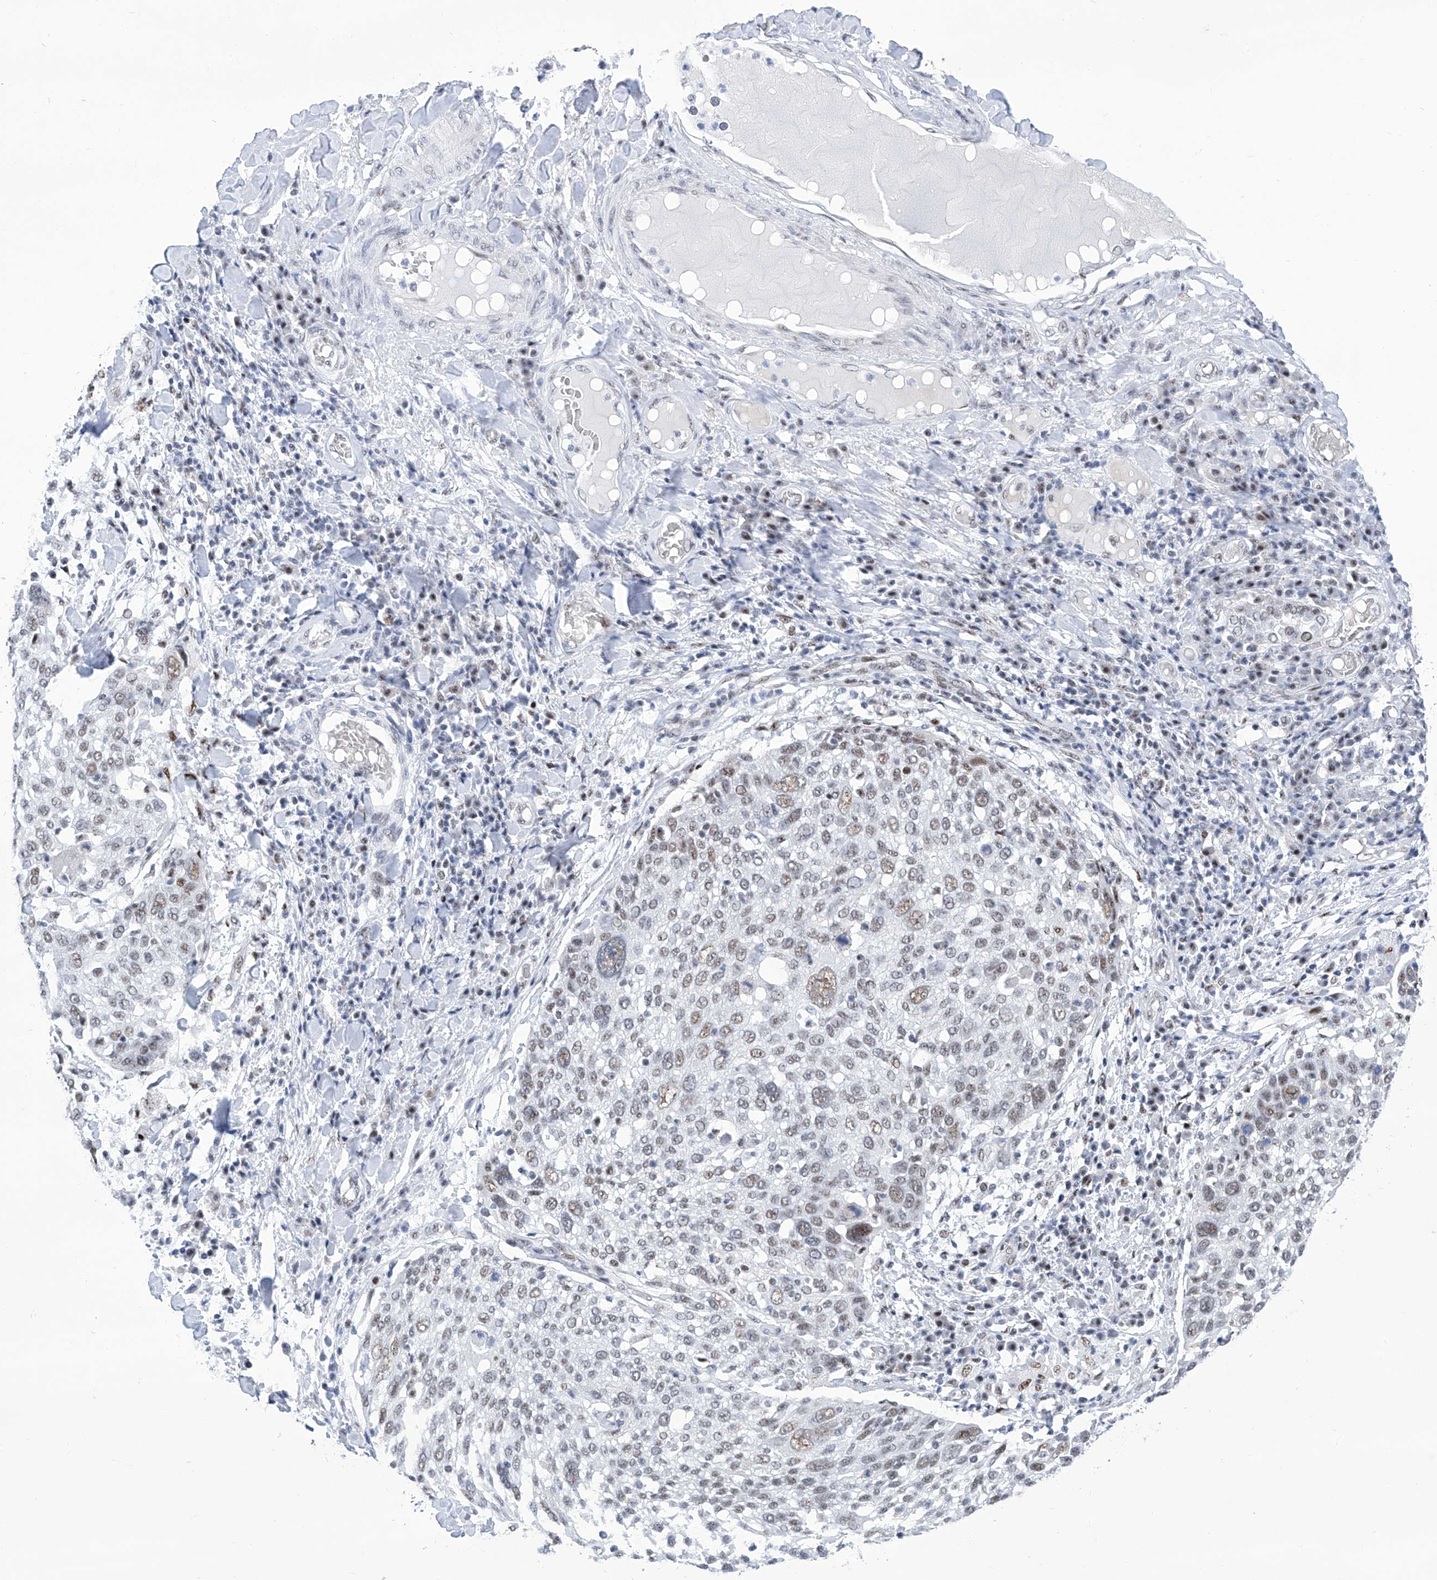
{"staining": {"intensity": "weak", "quantity": ">75%", "location": "nuclear"}, "tissue": "lung cancer", "cell_type": "Tumor cells", "image_type": "cancer", "snomed": [{"axis": "morphology", "description": "Squamous cell carcinoma, NOS"}, {"axis": "topography", "description": "Lung"}], "caption": "This image demonstrates lung squamous cell carcinoma stained with IHC to label a protein in brown. The nuclear of tumor cells show weak positivity for the protein. Nuclei are counter-stained blue.", "gene": "SART1", "patient": {"sex": "male", "age": 65}}